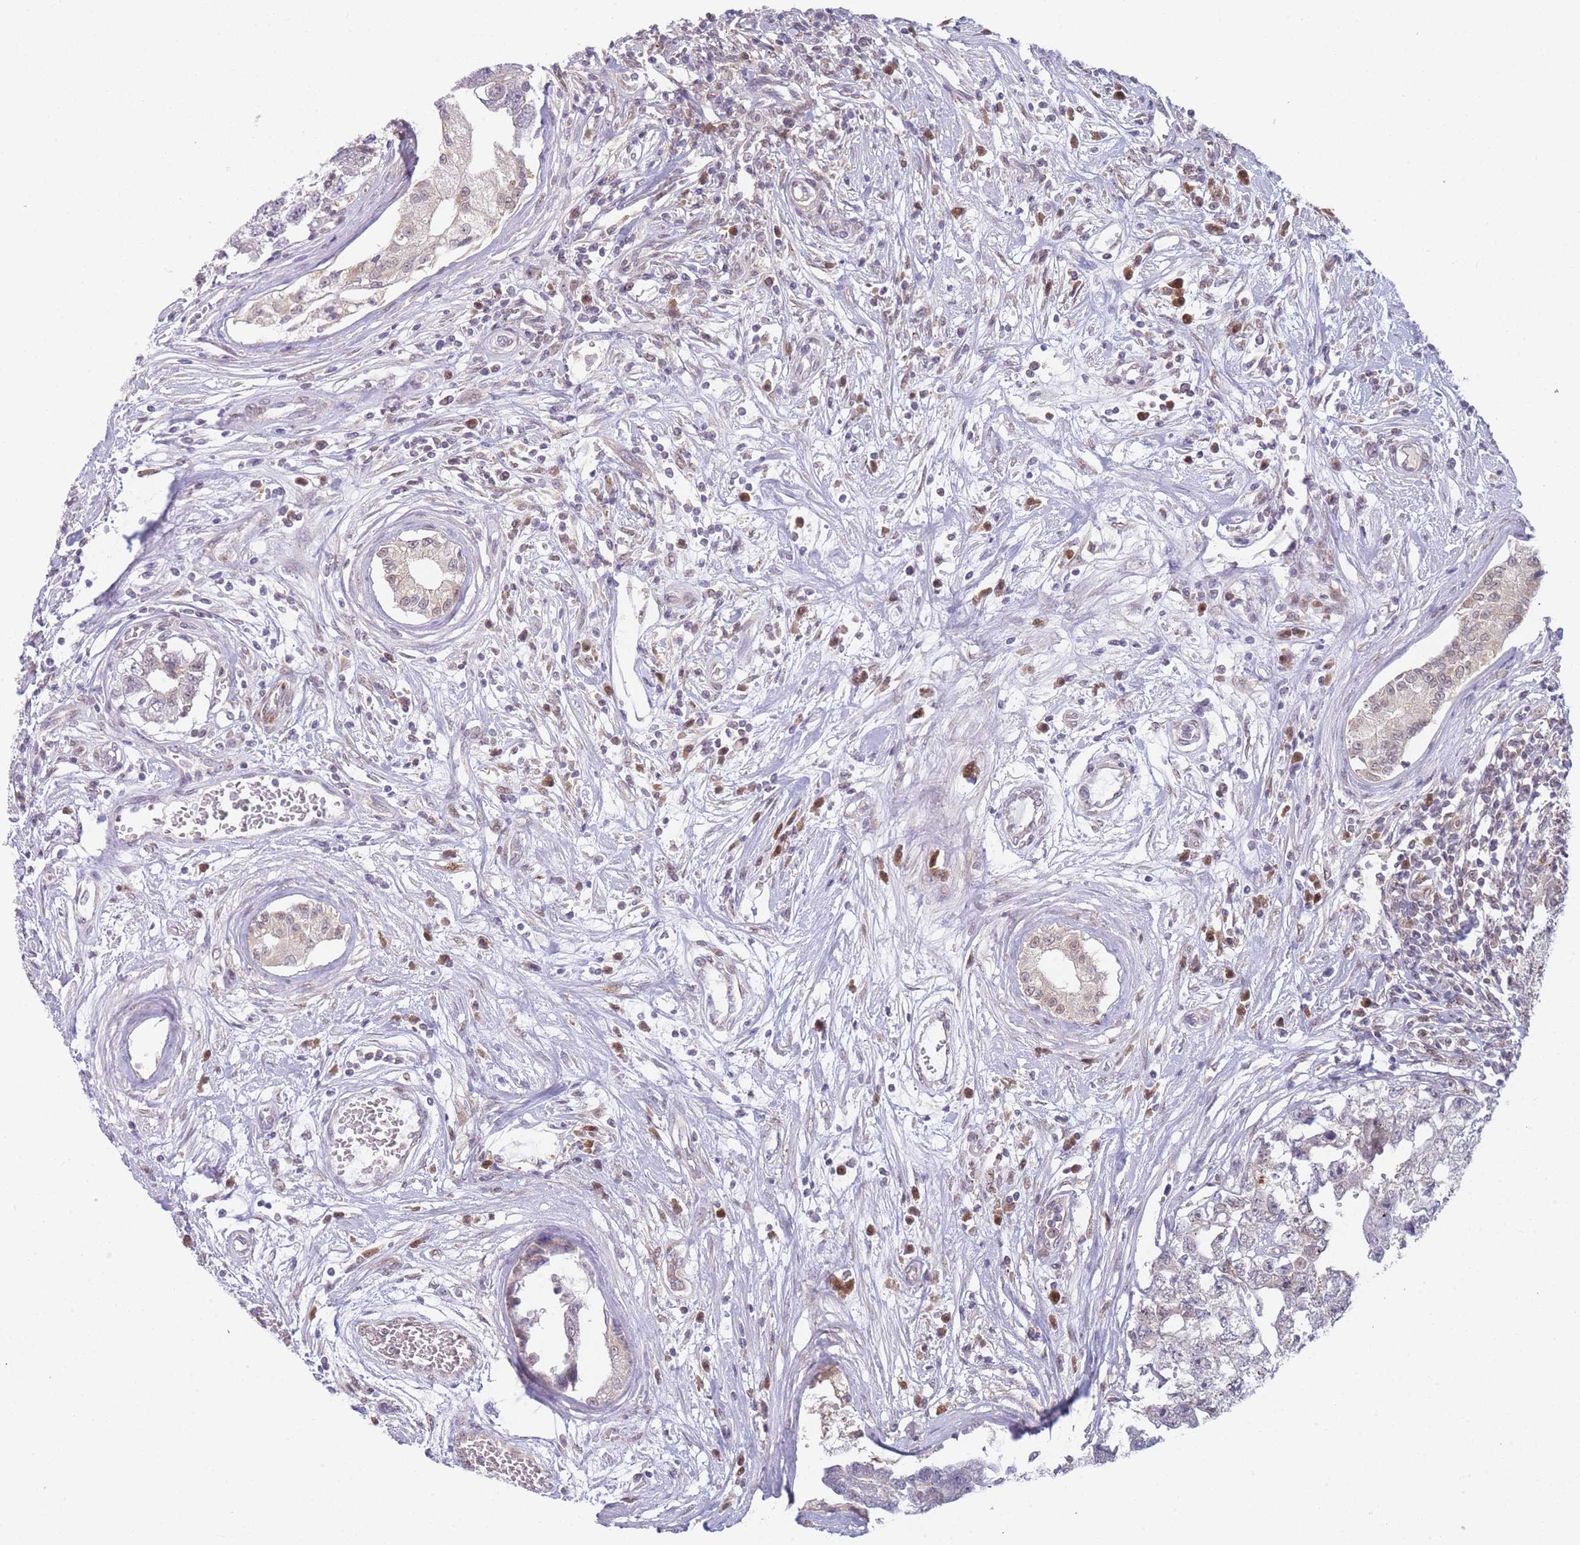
{"staining": {"intensity": "weak", "quantity": "<25%", "location": "nuclear"}, "tissue": "testis cancer", "cell_type": "Tumor cells", "image_type": "cancer", "snomed": [{"axis": "morphology", "description": "Carcinoma, Embryonal, NOS"}, {"axis": "topography", "description": "Testis"}], "caption": "This is a photomicrograph of IHC staining of testis cancer (embryonal carcinoma), which shows no positivity in tumor cells.", "gene": "MRI1", "patient": {"sex": "male", "age": 22}}